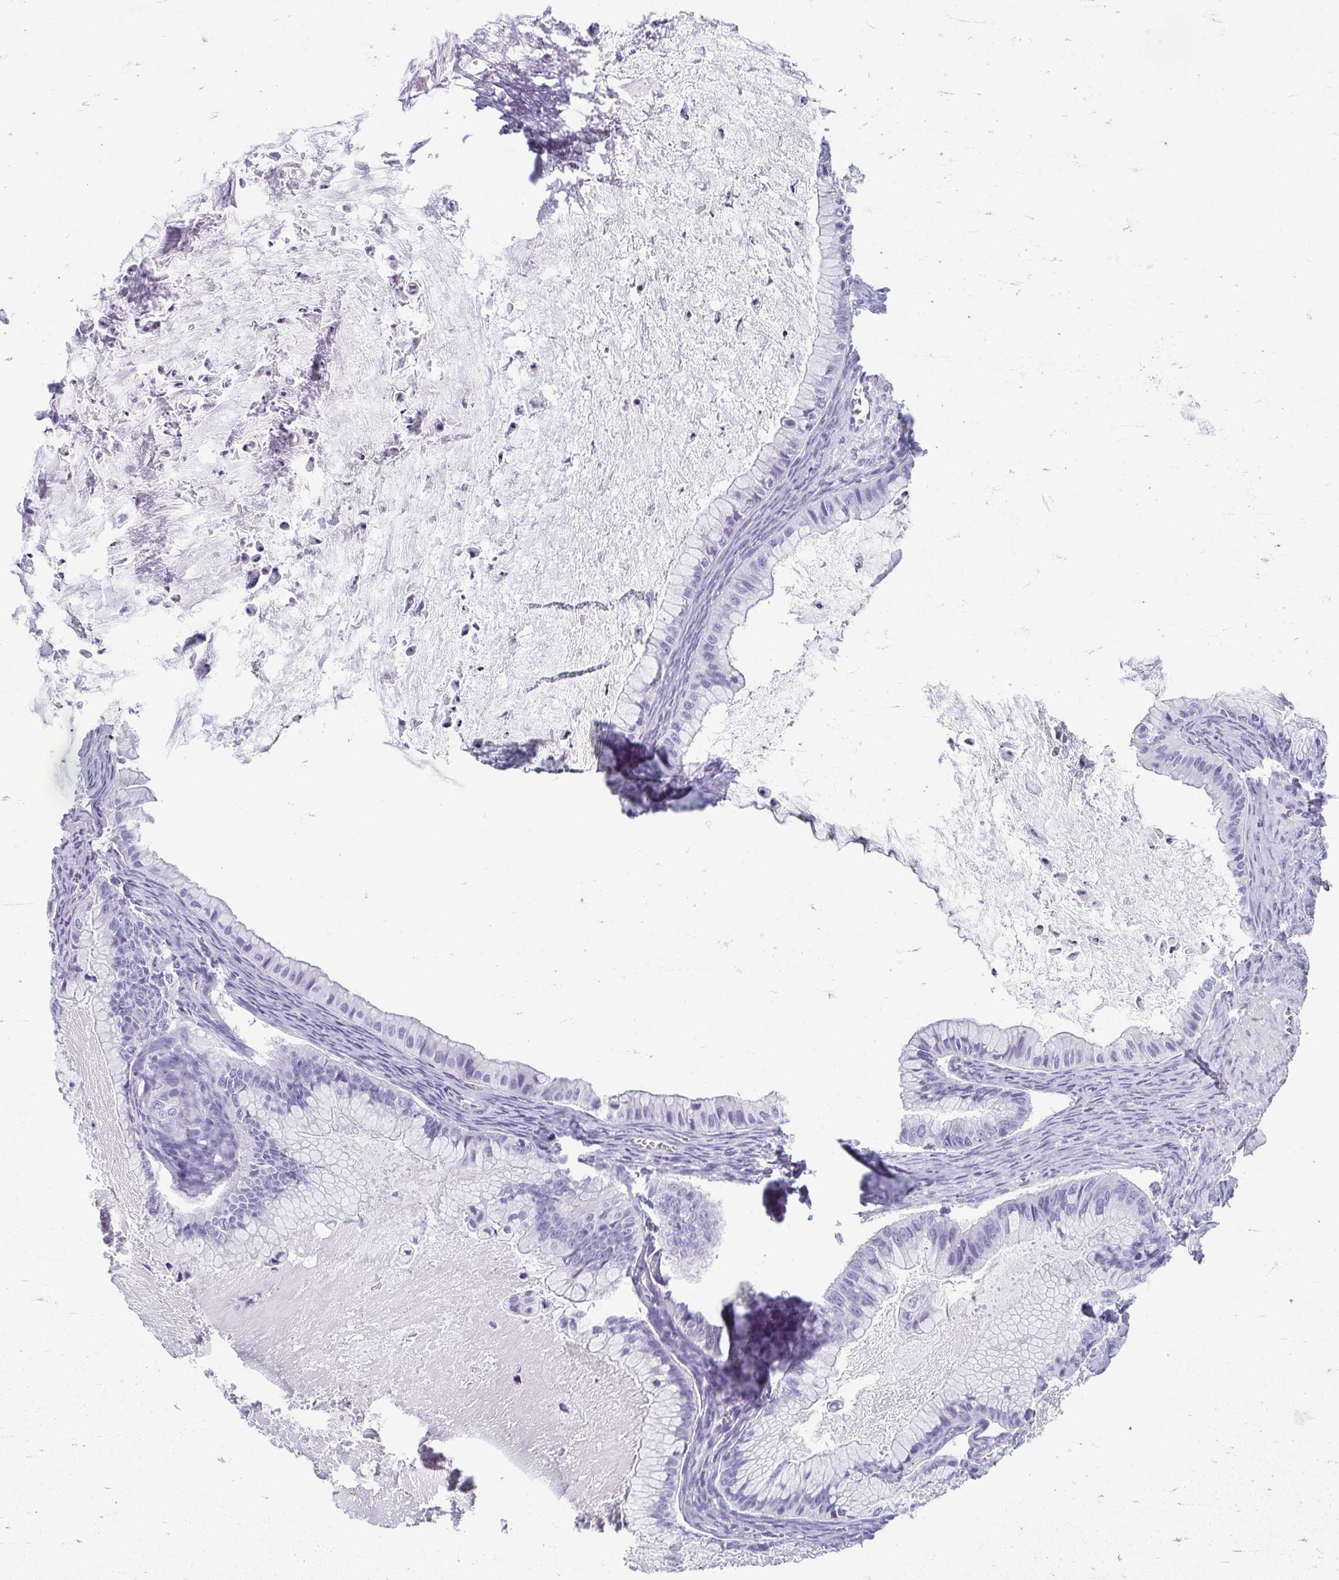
{"staining": {"intensity": "negative", "quantity": "none", "location": "none"}, "tissue": "ovarian cancer", "cell_type": "Tumor cells", "image_type": "cancer", "snomed": [{"axis": "morphology", "description": "Cystadenocarcinoma, mucinous, NOS"}, {"axis": "topography", "description": "Ovary"}], "caption": "A photomicrograph of ovarian cancer (mucinous cystadenocarcinoma) stained for a protein exhibits no brown staining in tumor cells.", "gene": "TCEAL3", "patient": {"sex": "female", "age": 72}}